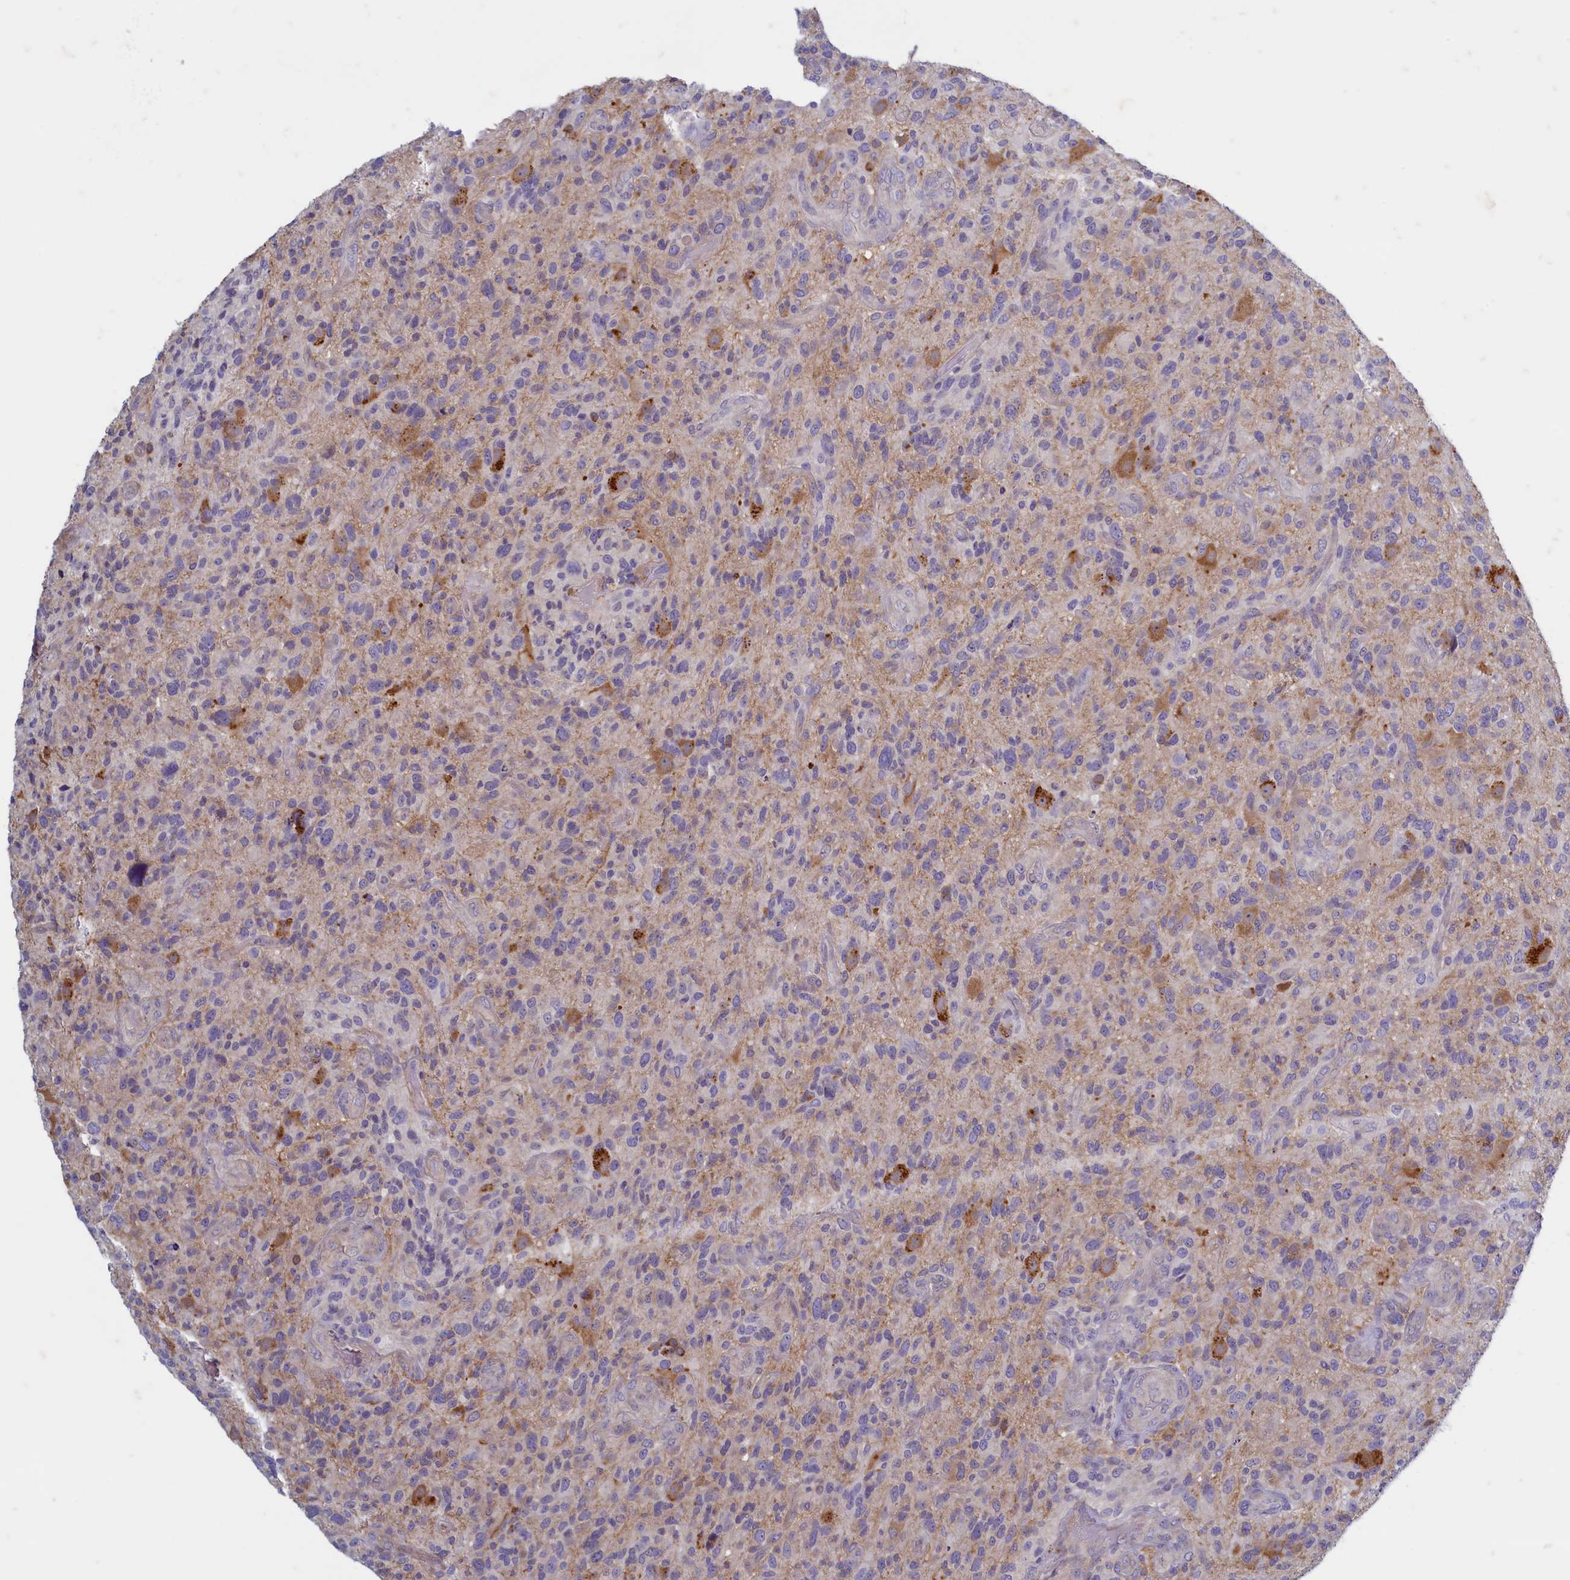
{"staining": {"intensity": "negative", "quantity": "none", "location": "none"}, "tissue": "glioma", "cell_type": "Tumor cells", "image_type": "cancer", "snomed": [{"axis": "morphology", "description": "Glioma, malignant, High grade"}, {"axis": "topography", "description": "Brain"}], "caption": "Immunohistochemistry micrograph of neoplastic tissue: malignant high-grade glioma stained with DAB exhibits no significant protein positivity in tumor cells.", "gene": "MAP1LC3A", "patient": {"sex": "male", "age": 47}}